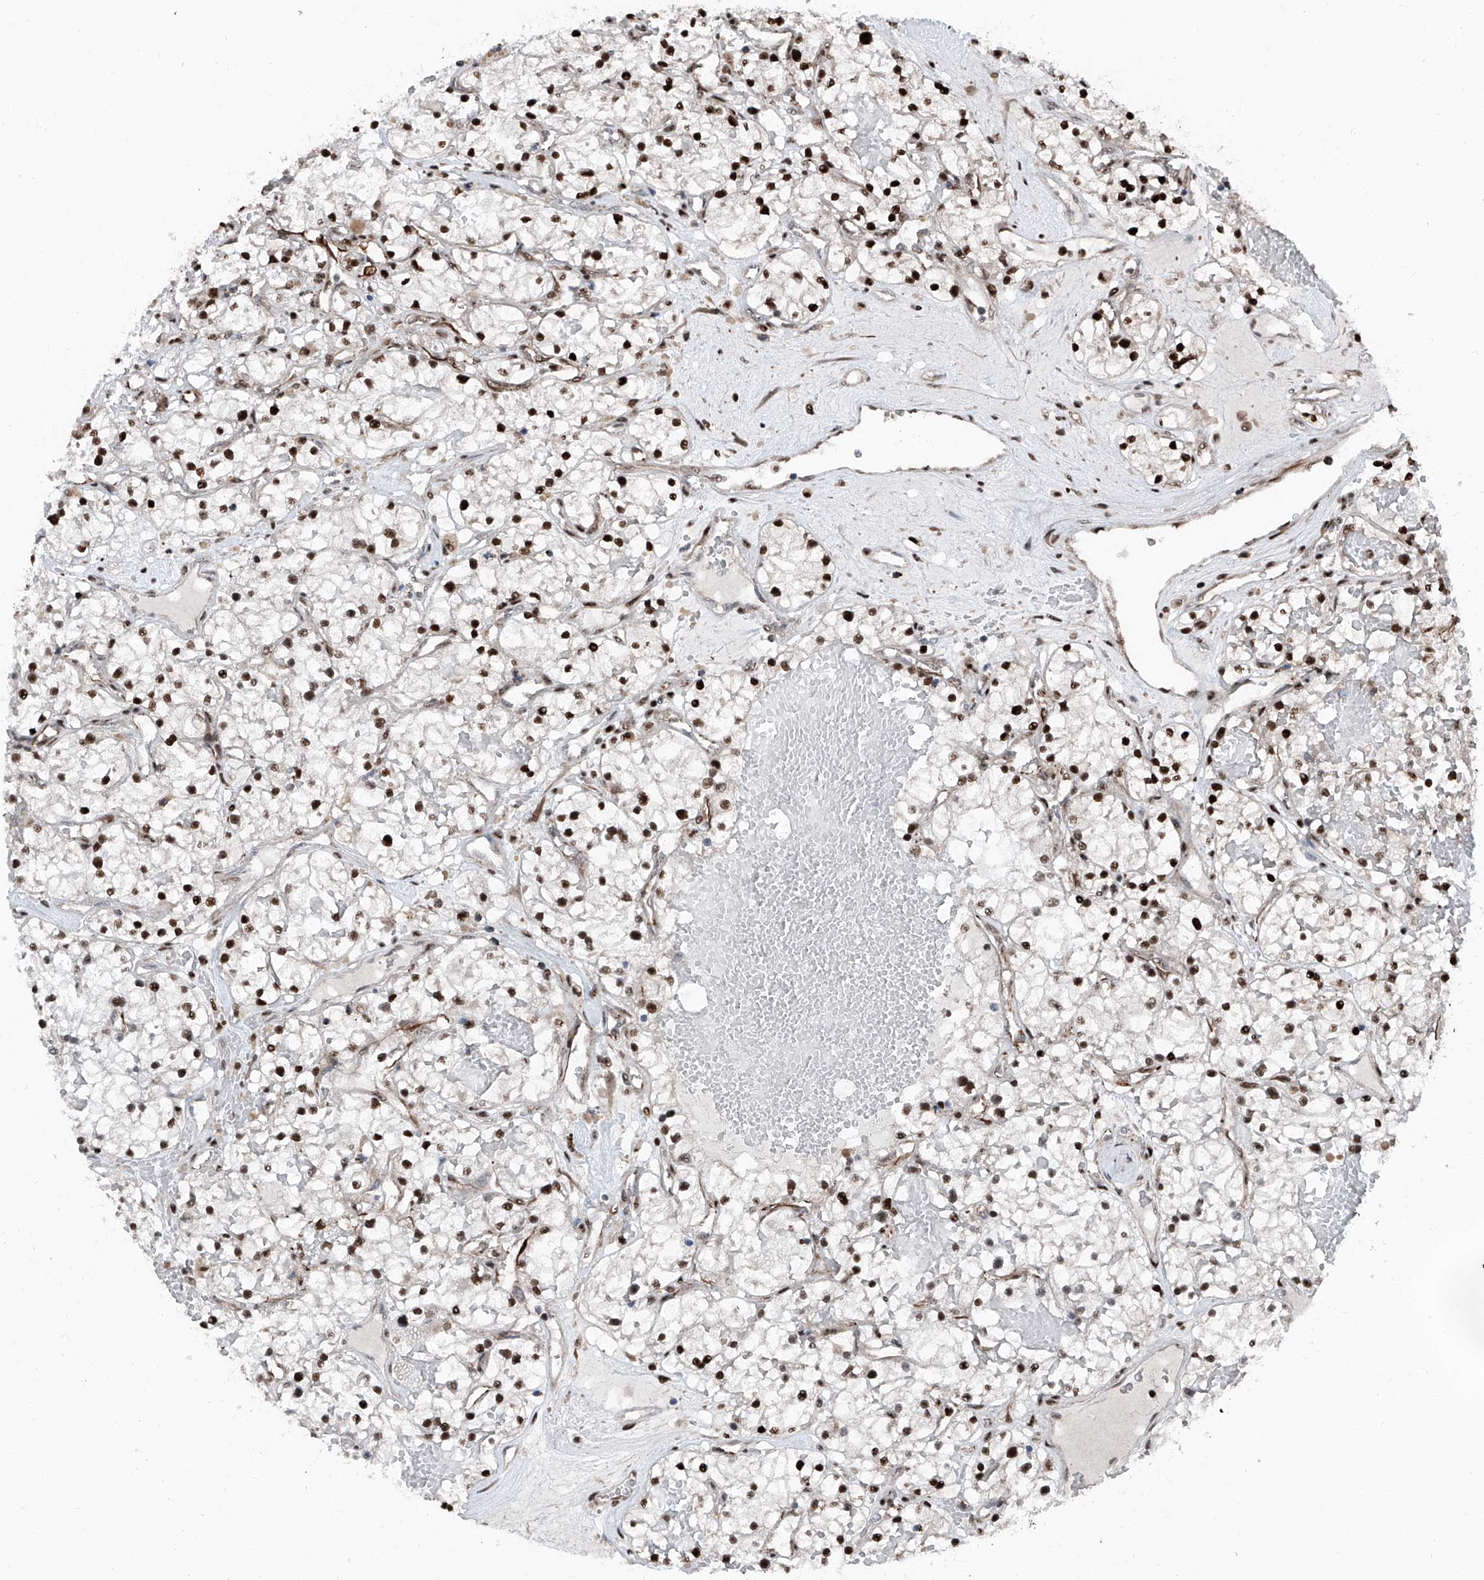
{"staining": {"intensity": "strong", "quantity": ">75%", "location": "nuclear"}, "tissue": "renal cancer", "cell_type": "Tumor cells", "image_type": "cancer", "snomed": [{"axis": "morphology", "description": "Normal tissue, NOS"}, {"axis": "morphology", "description": "Adenocarcinoma, NOS"}, {"axis": "topography", "description": "Kidney"}], "caption": "Protein staining by immunohistochemistry (IHC) shows strong nuclear expression in approximately >75% of tumor cells in renal adenocarcinoma. (DAB (3,3'-diaminobenzidine) = brown stain, brightfield microscopy at high magnification).", "gene": "FKBP5", "patient": {"sex": "male", "age": 68}}